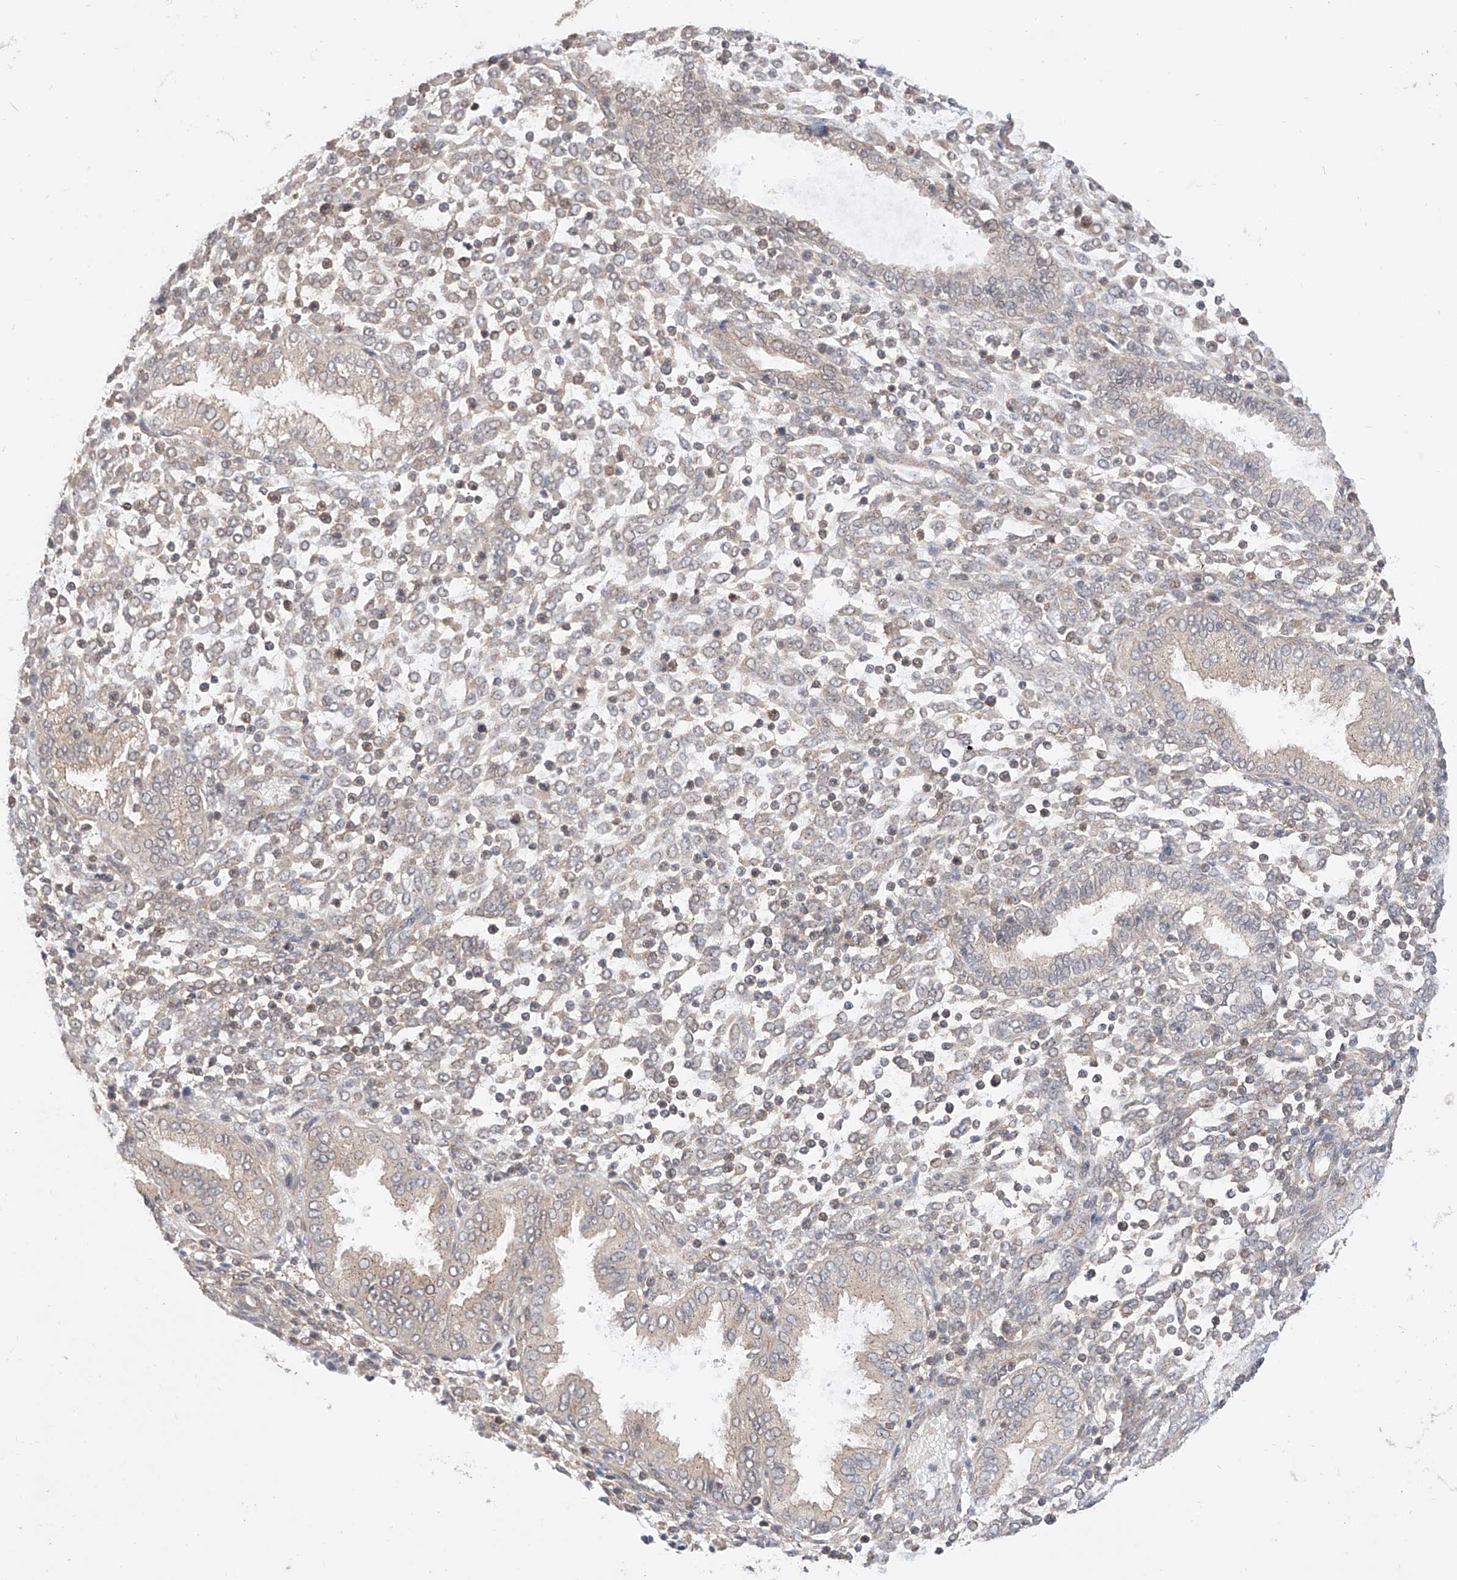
{"staining": {"intensity": "negative", "quantity": "none", "location": "none"}, "tissue": "endometrium", "cell_type": "Cells in endometrial stroma", "image_type": "normal", "snomed": [{"axis": "morphology", "description": "Normal tissue, NOS"}, {"axis": "topography", "description": "Endometrium"}], "caption": "Photomicrograph shows no protein staining in cells in endometrial stroma of benign endometrium. (IHC, brightfield microscopy, high magnification).", "gene": "TSR2", "patient": {"sex": "female", "age": 53}}